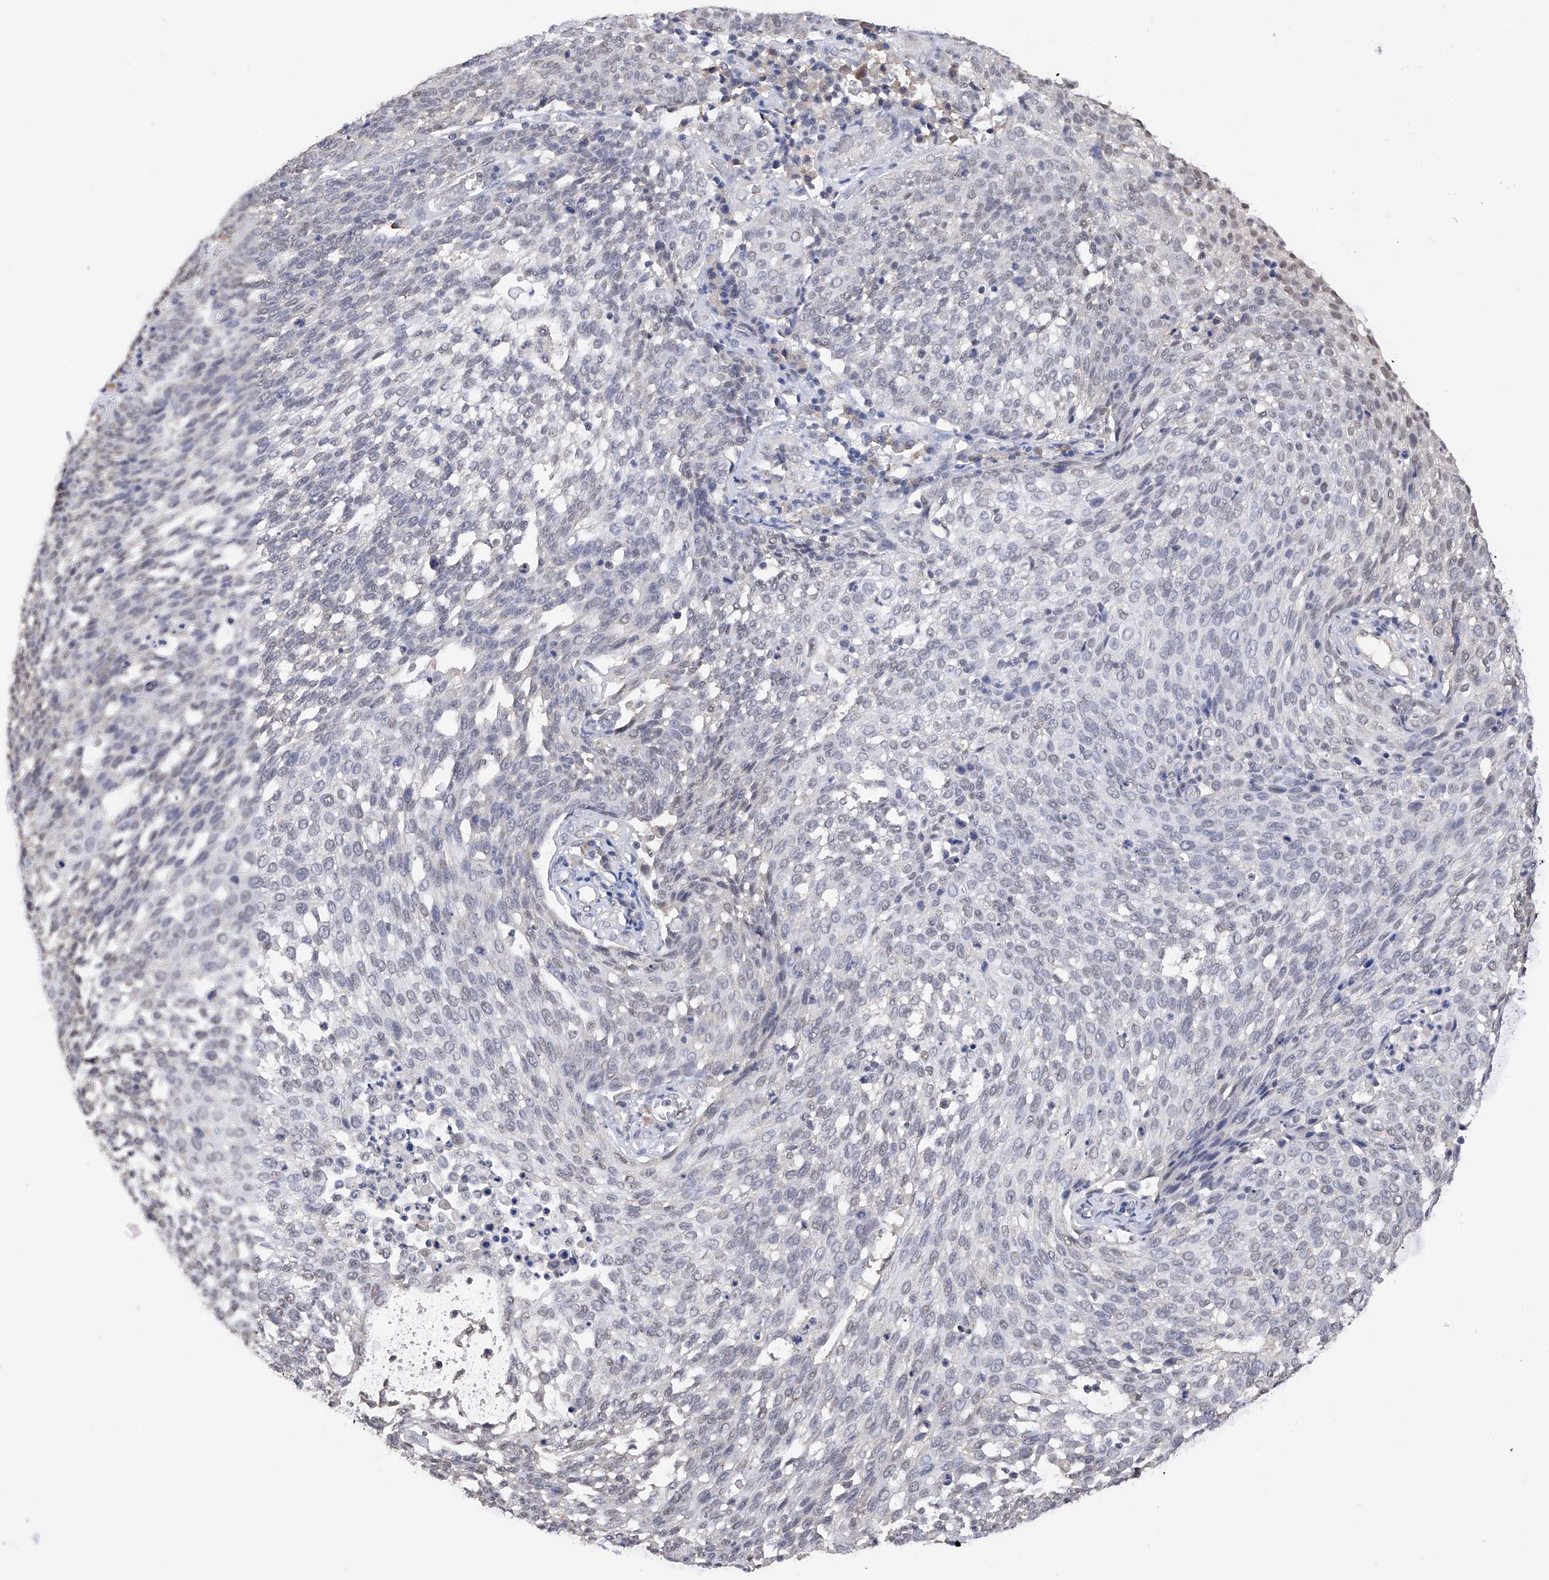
{"staining": {"intensity": "negative", "quantity": "none", "location": "none"}, "tissue": "cervical cancer", "cell_type": "Tumor cells", "image_type": "cancer", "snomed": [{"axis": "morphology", "description": "Squamous cell carcinoma, NOS"}, {"axis": "topography", "description": "Cervix"}], "caption": "Cervical cancer (squamous cell carcinoma) was stained to show a protein in brown. There is no significant staining in tumor cells.", "gene": "DMAP1", "patient": {"sex": "female", "age": 34}}